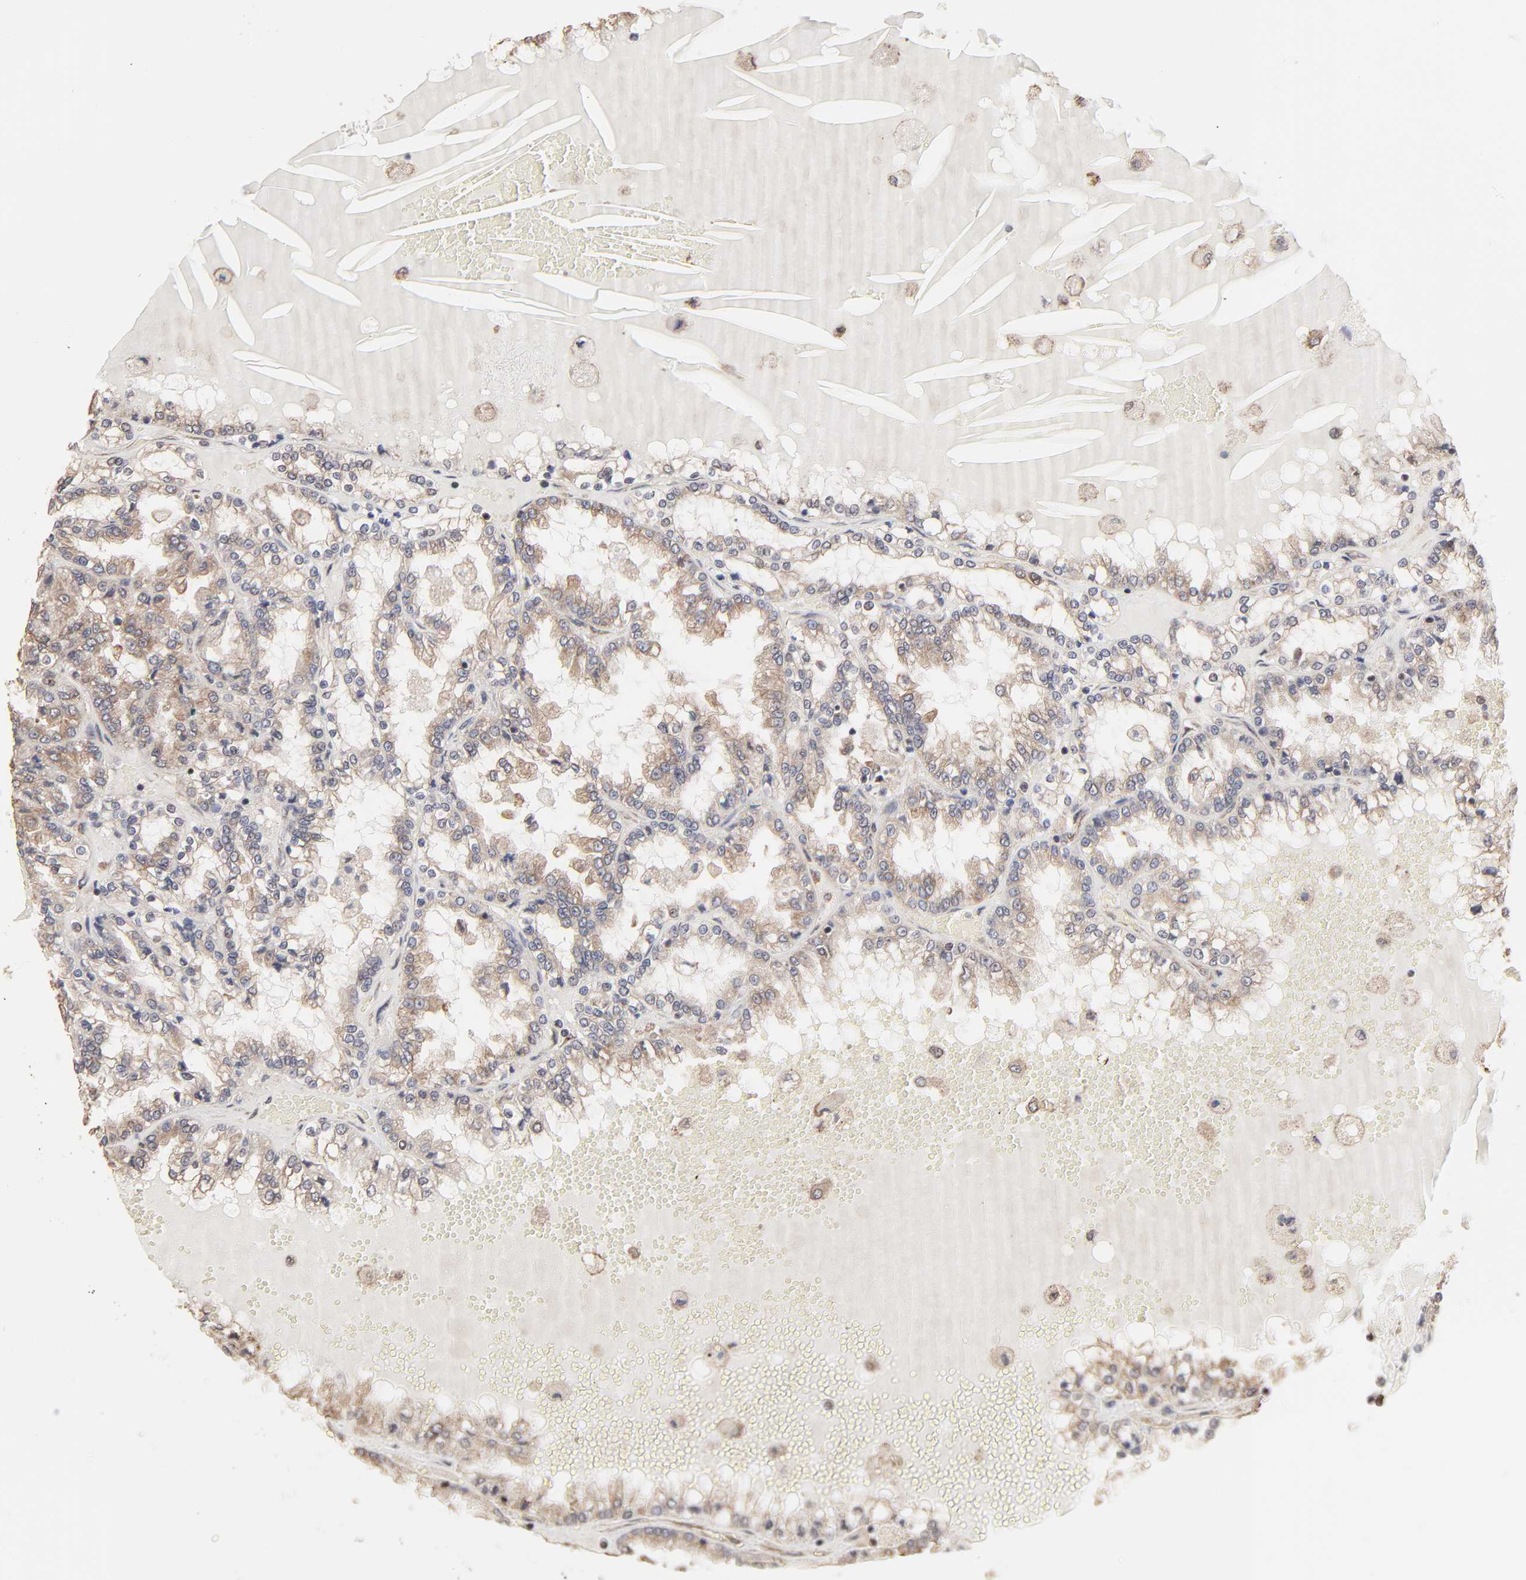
{"staining": {"intensity": "moderate", "quantity": "25%-75%", "location": "cytoplasmic/membranous"}, "tissue": "renal cancer", "cell_type": "Tumor cells", "image_type": "cancer", "snomed": [{"axis": "morphology", "description": "Adenocarcinoma, NOS"}, {"axis": "topography", "description": "Kidney"}], "caption": "The micrograph reveals immunohistochemical staining of renal adenocarcinoma. There is moderate cytoplasmic/membranous staining is seen in approximately 25%-75% of tumor cells.", "gene": "CHM", "patient": {"sex": "female", "age": 56}}